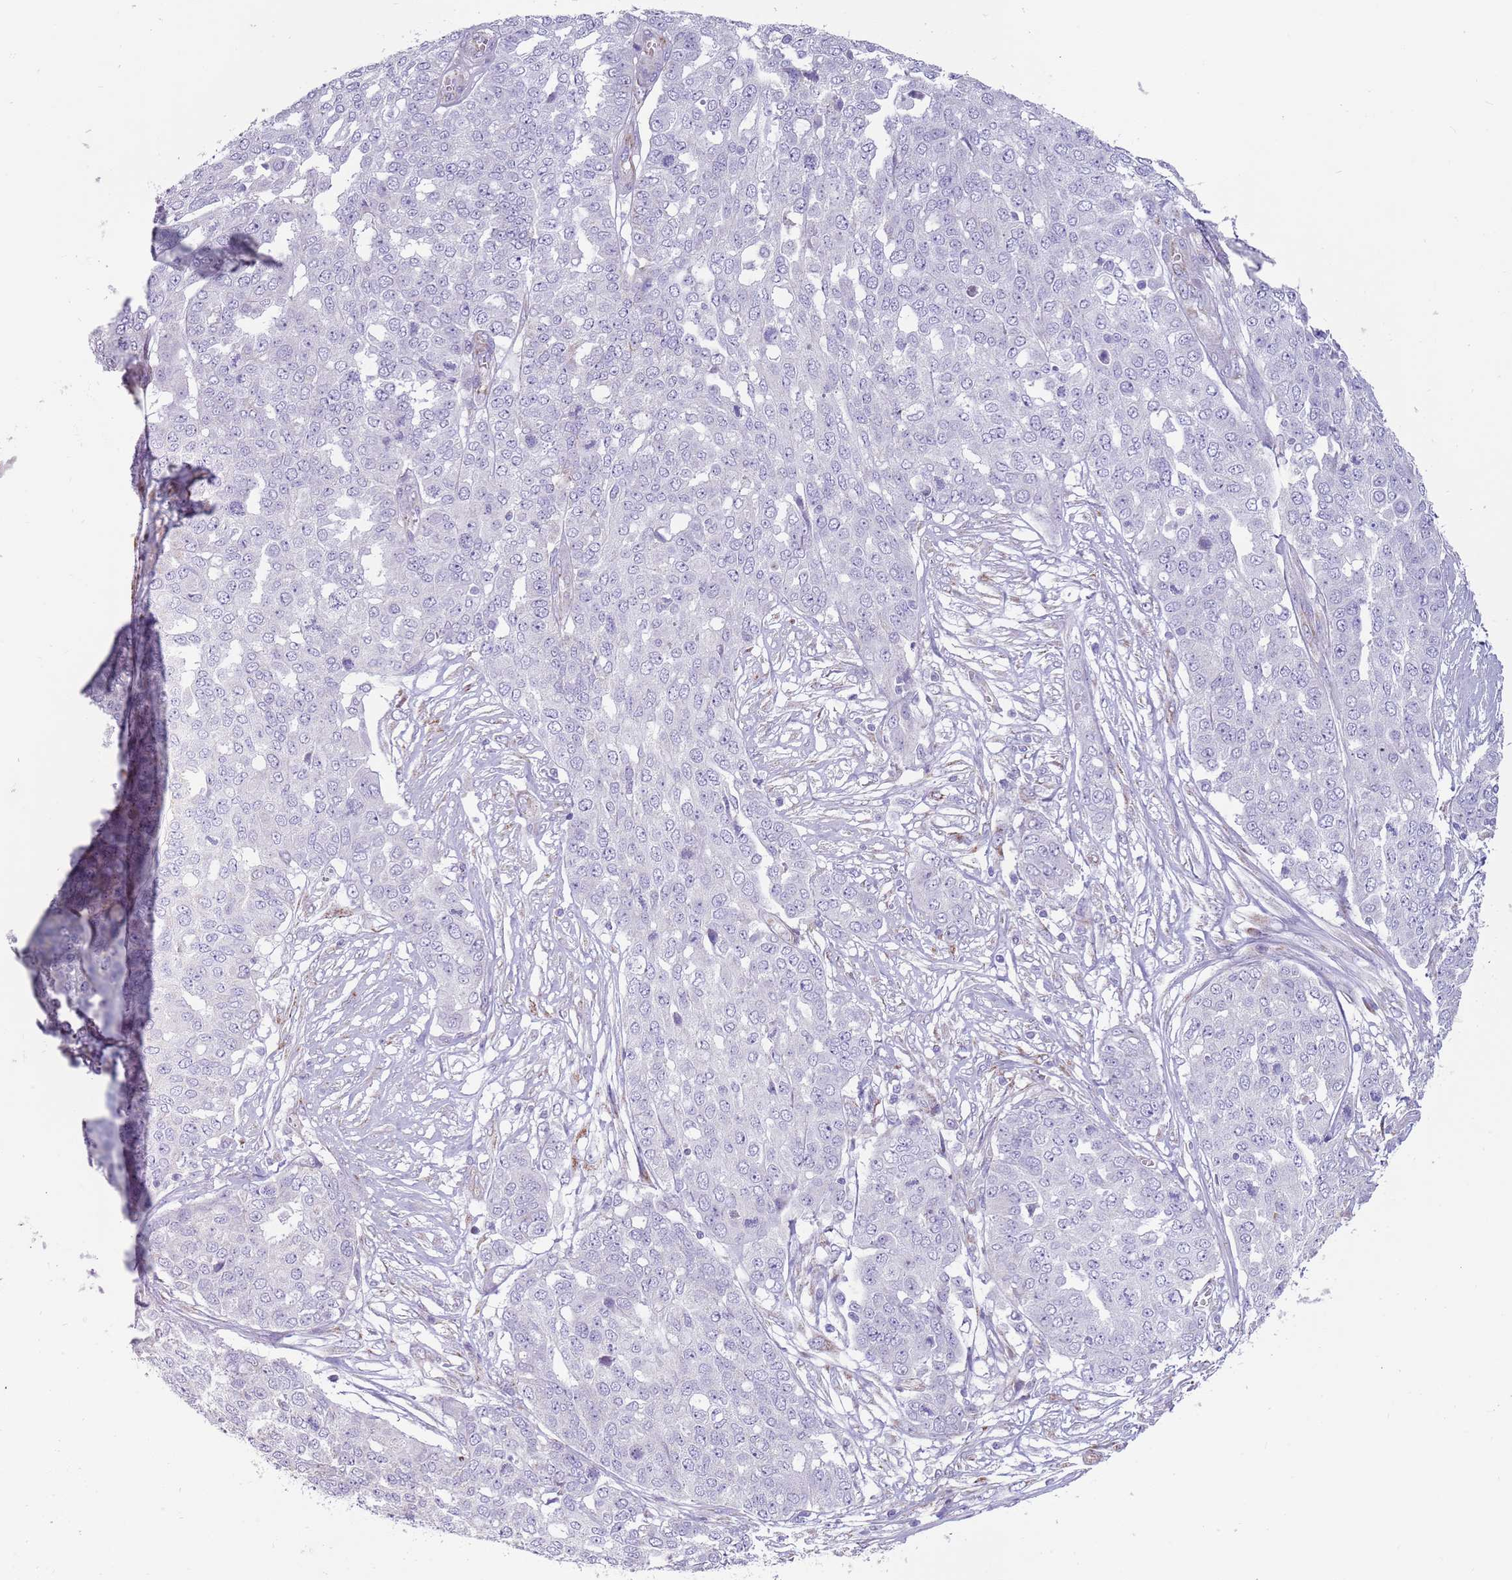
{"staining": {"intensity": "negative", "quantity": "none", "location": "none"}, "tissue": "ovarian cancer", "cell_type": "Tumor cells", "image_type": "cancer", "snomed": [{"axis": "morphology", "description": "Cystadenocarcinoma, serous, NOS"}, {"axis": "topography", "description": "Soft tissue"}, {"axis": "topography", "description": "Ovary"}], "caption": "Tumor cells show no significant protein positivity in serous cystadenocarcinoma (ovarian). The staining was performed using DAB to visualize the protein expression in brown, while the nuclei were stained in blue with hematoxylin (Magnification: 20x).", "gene": "RNF222", "patient": {"sex": "female", "age": 57}}